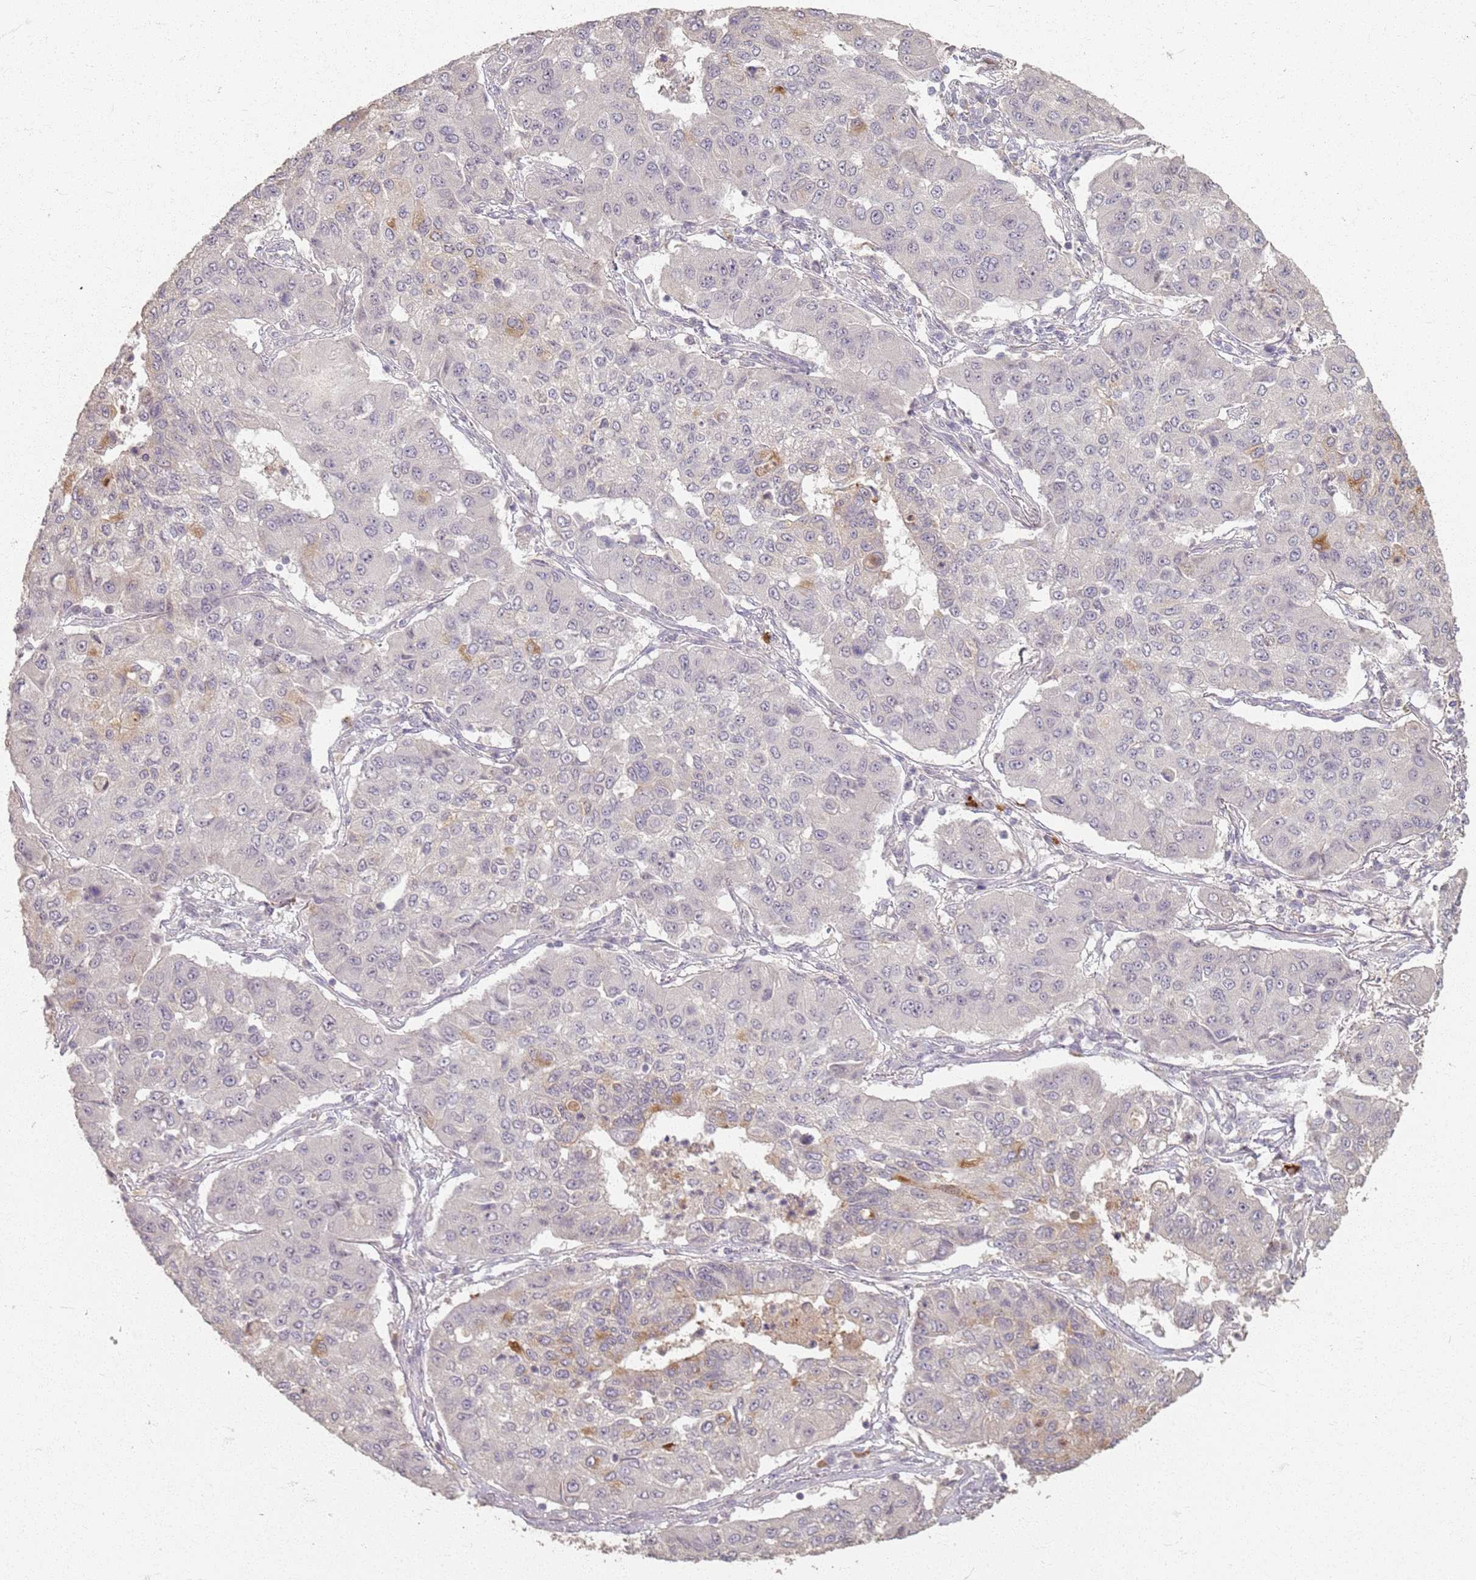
{"staining": {"intensity": "negative", "quantity": "none", "location": "none"}, "tissue": "lung cancer", "cell_type": "Tumor cells", "image_type": "cancer", "snomed": [{"axis": "morphology", "description": "Squamous cell carcinoma, NOS"}, {"axis": "topography", "description": "Lung"}], "caption": "Tumor cells are negative for protein expression in human lung cancer.", "gene": "CCDC168", "patient": {"sex": "male", "age": 74}}